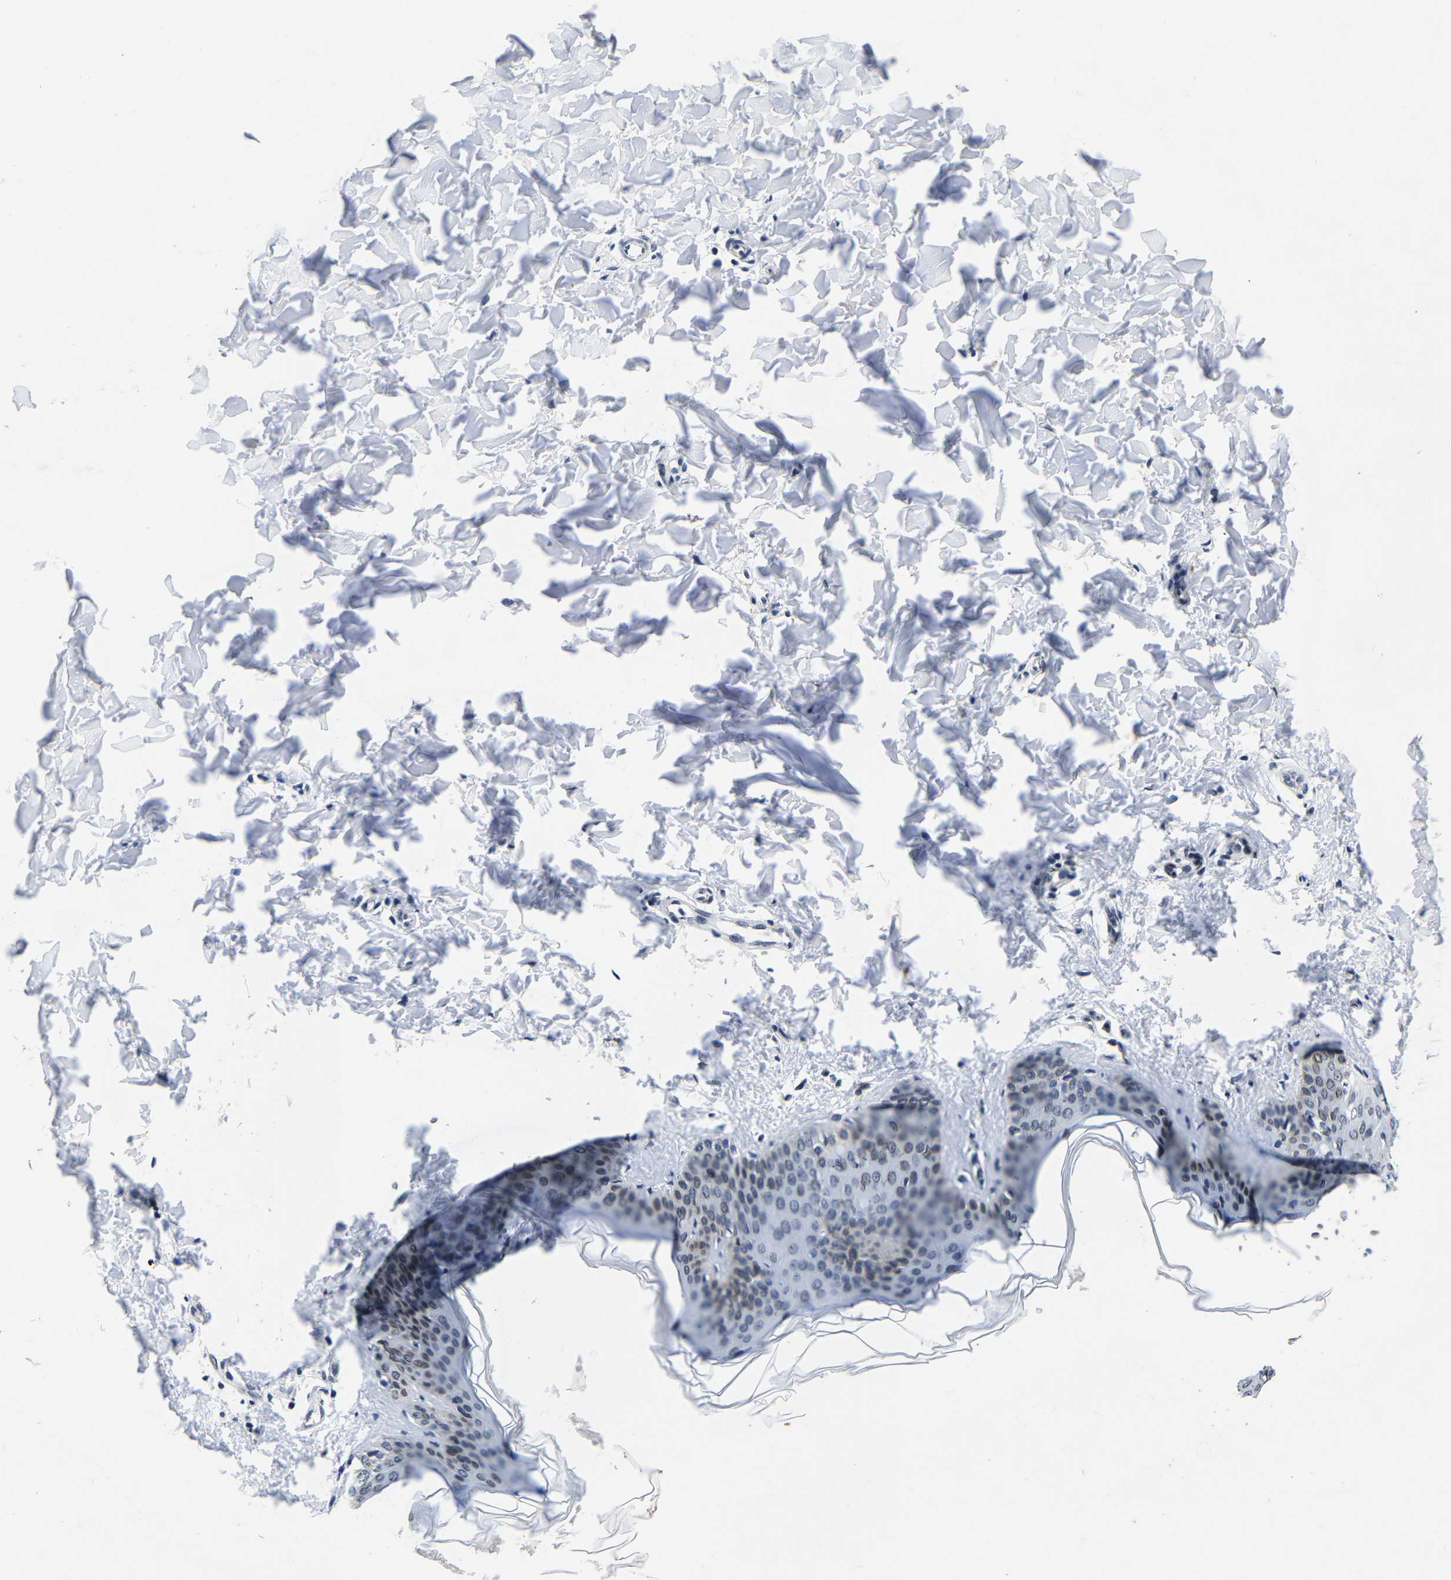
{"staining": {"intensity": "moderate", "quantity": ">75%", "location": "nuclear"}, "tissue": "skin", "cell_type": "Fibroblasts", "image_type": "normal", "snomed": [{"axis": "morphology", "description": "Normal tissue, NOS"}, {"axis": "topography", "description": "Skin"}], "caption": "DAB (3,3'-diaminobenzidine) immunohistochemical staining of normal skin demonstrates moderate nuclear protein staining in about >75% of fibroblasts.", "gene": "UBN2", "patient": {"sex": "female", "age": 17}}